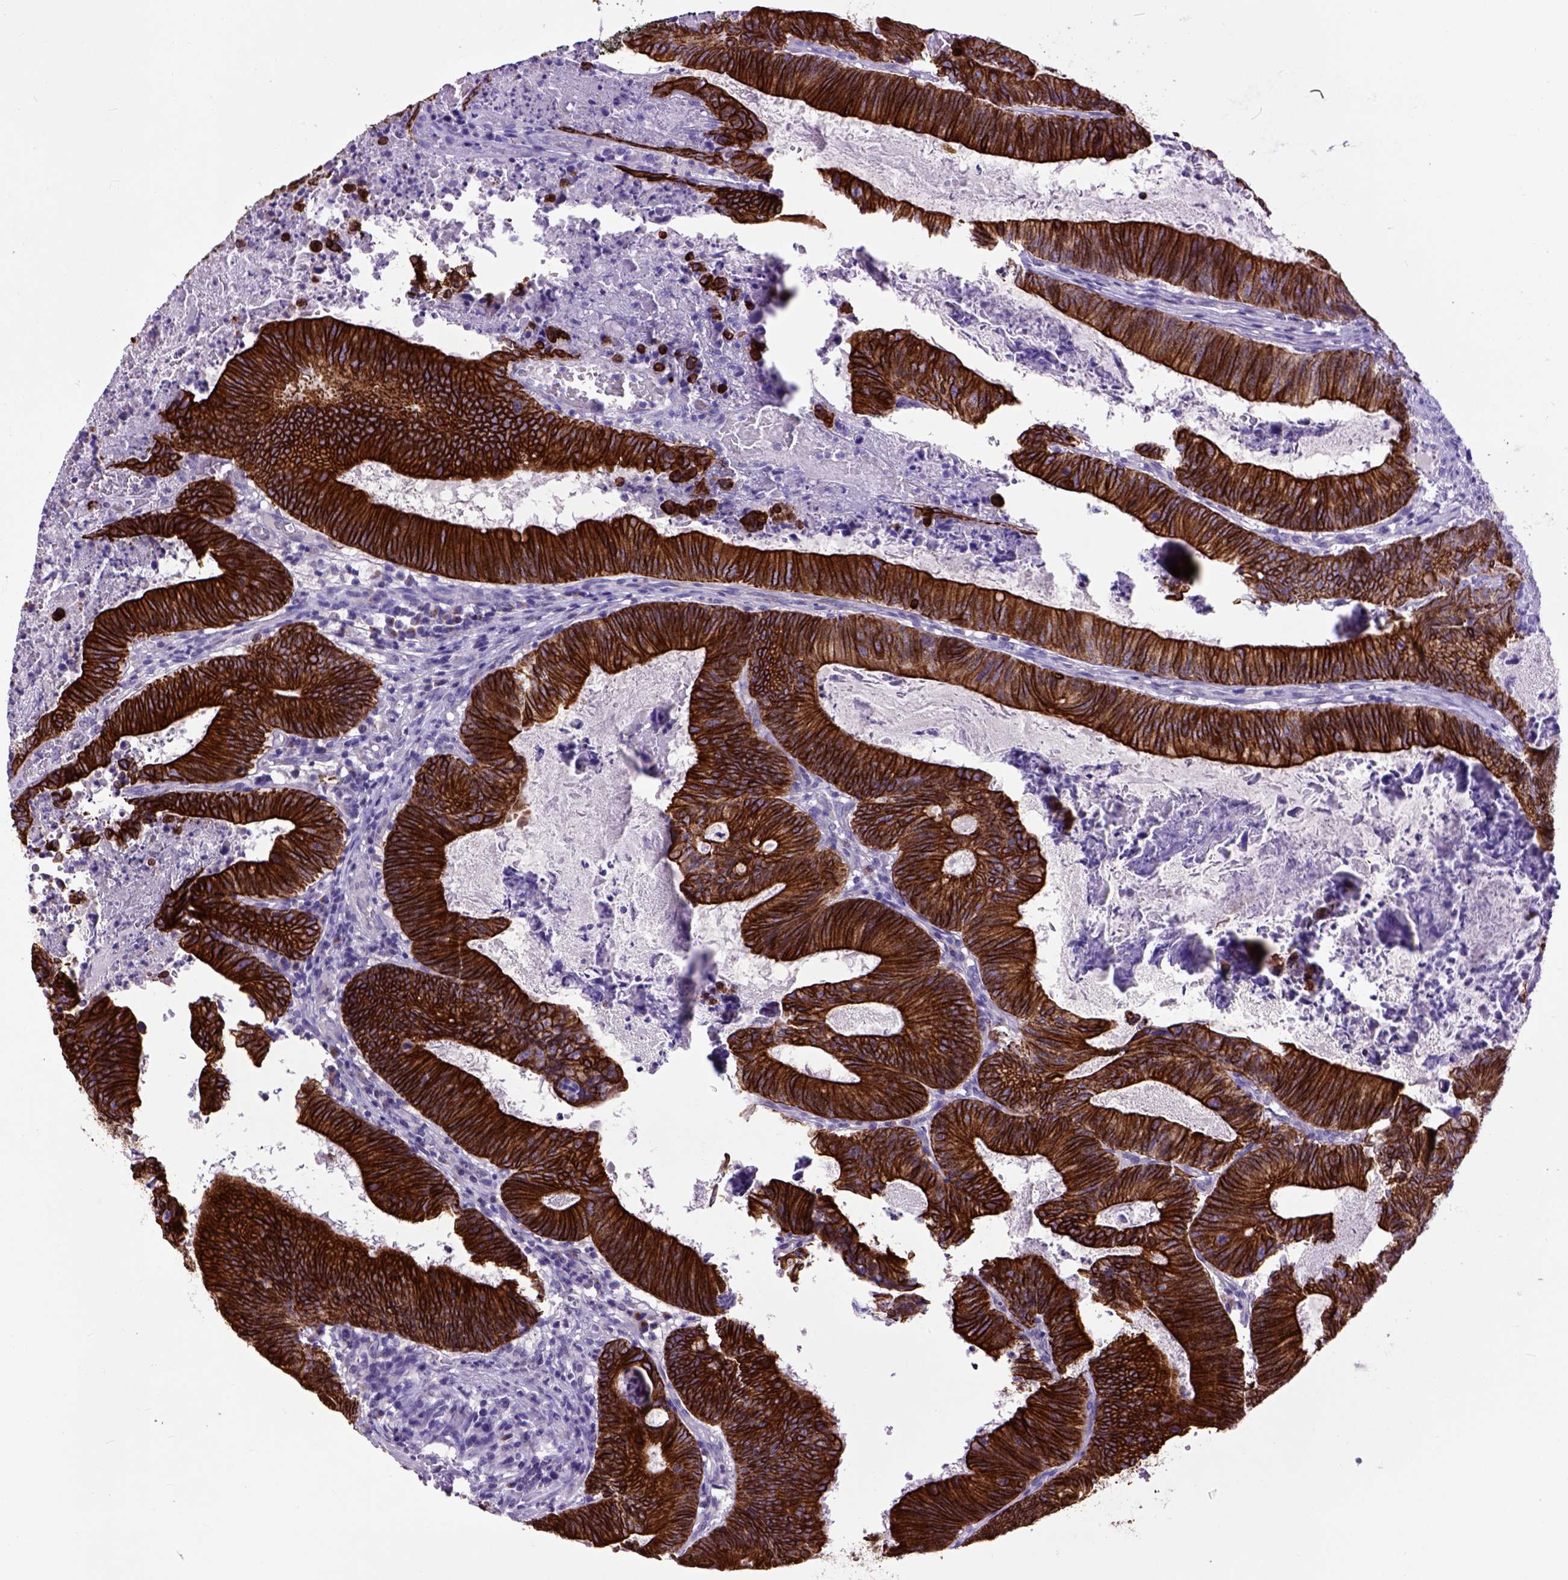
{"staining": {"intensity": "strong", "quantity": ">75%", "location": "cytoplasmic/membranous"}, "tissue": "colorectal cancer", "cell_type": "Tumor cells", "image_type": "cancer", "snomed": [{"axis": "morphology", "description": "Adenocarcinoma, NOS"}, {"axis": "topography", "description": "Colon"}], "caption": "A brown stain labels strong cytoplasmic/membranous staining of a protein in colorectal cancer (adenocarcinoma) tumor cells. (DAB (3,3'-diaminobenzidine) IHC with brightfield microscopy, high magnification).", "gene": "RAB25", "patient": {"sex": "female", "age": 70}}